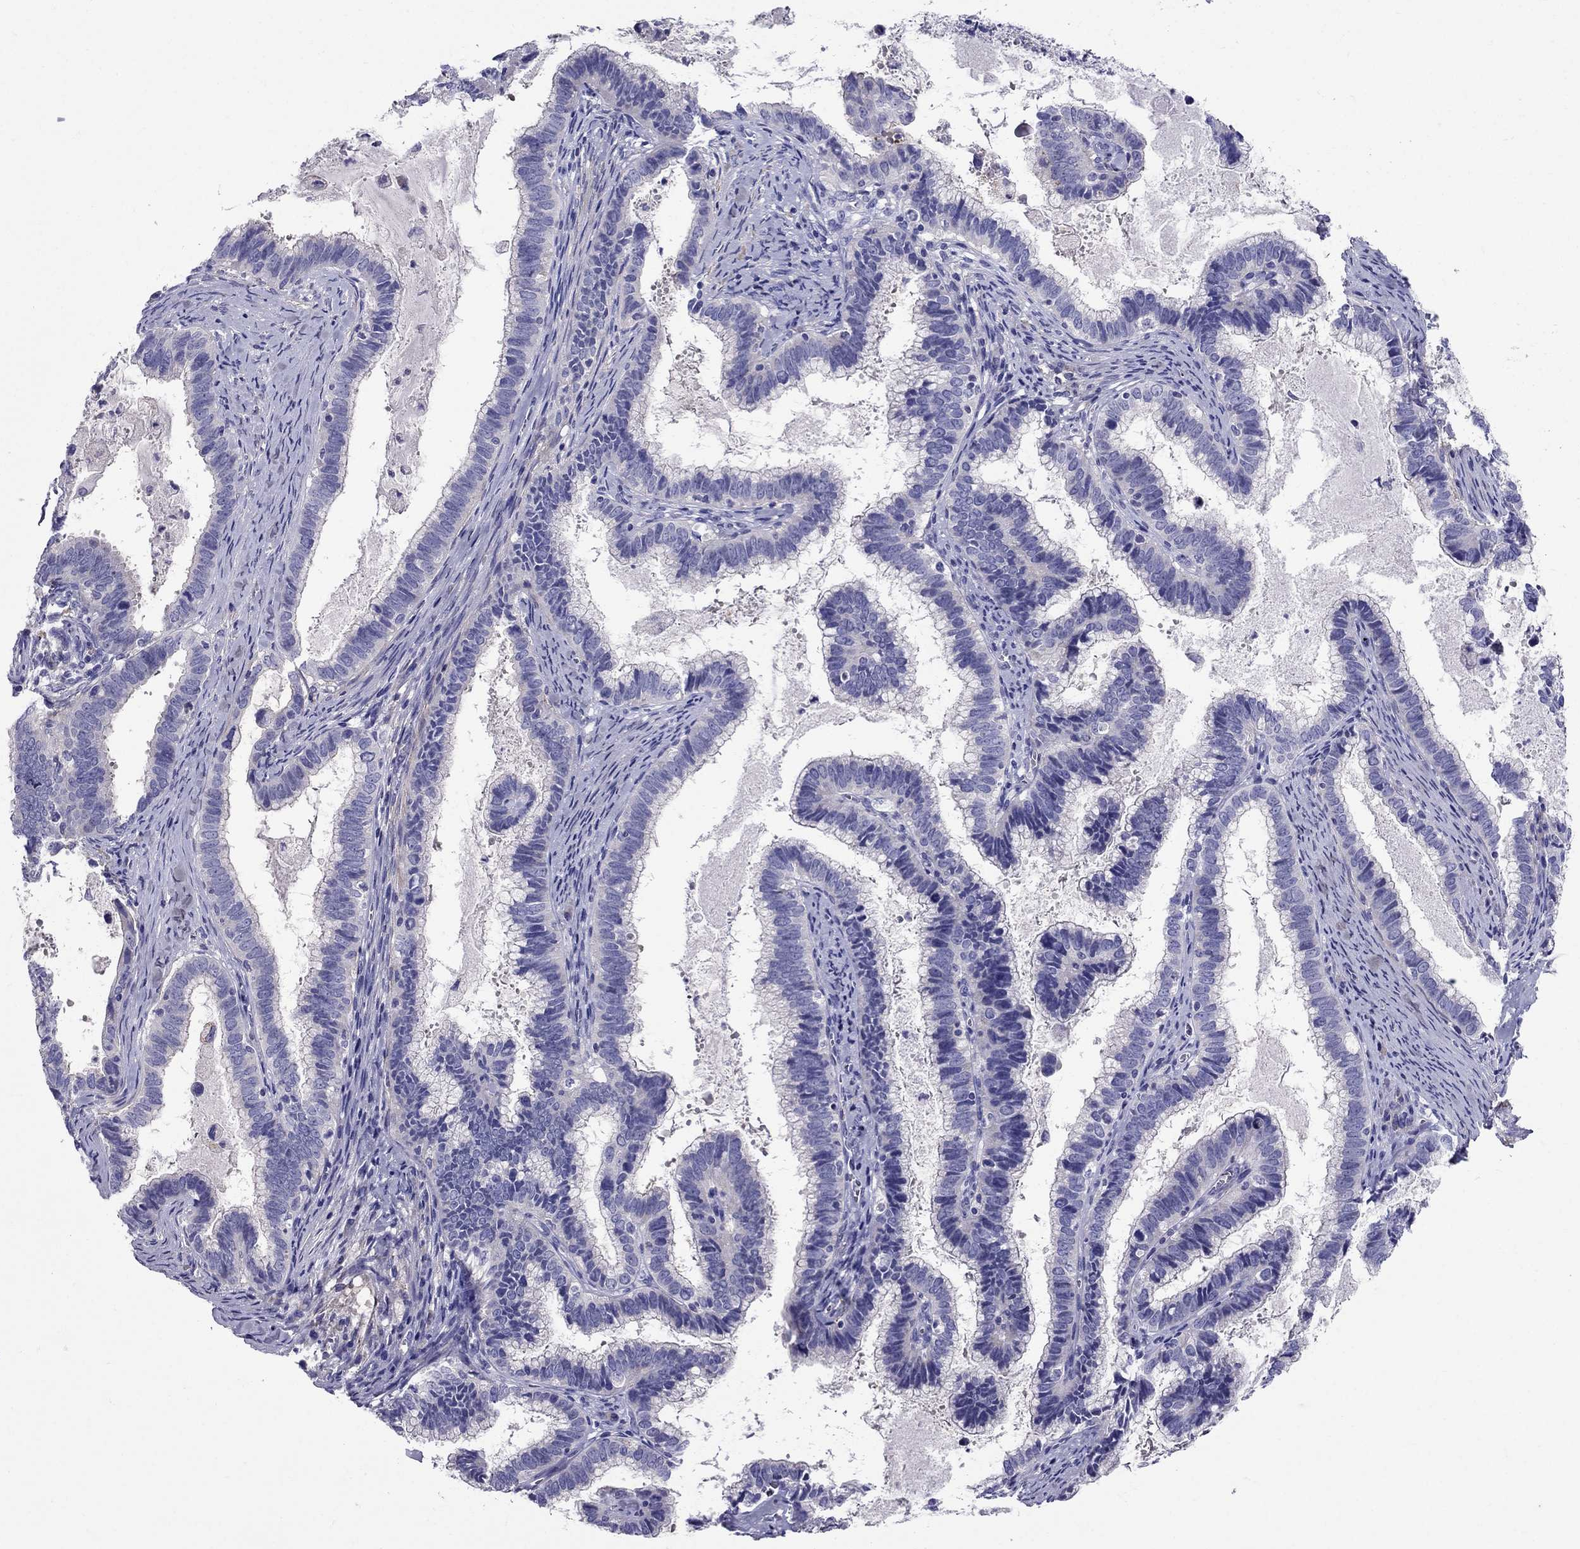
{"staining": {"intensity": "negative", "quantity": "none", "location": "none"}, "tissue": "cervical cancer", "cell_type": "Tumor cells", "image_type": "cancer", "snomed": [{"axis": "morphology", "description": "Adenocarcinoma, NOS"}, {"axis": "topography", "description": "Cervix"}], "caption": "Tumor cells show no significant expression in adenocarcinoma (cervical).", "gene": "GPR50", "patient": {"sex": "female", "age": 61}}